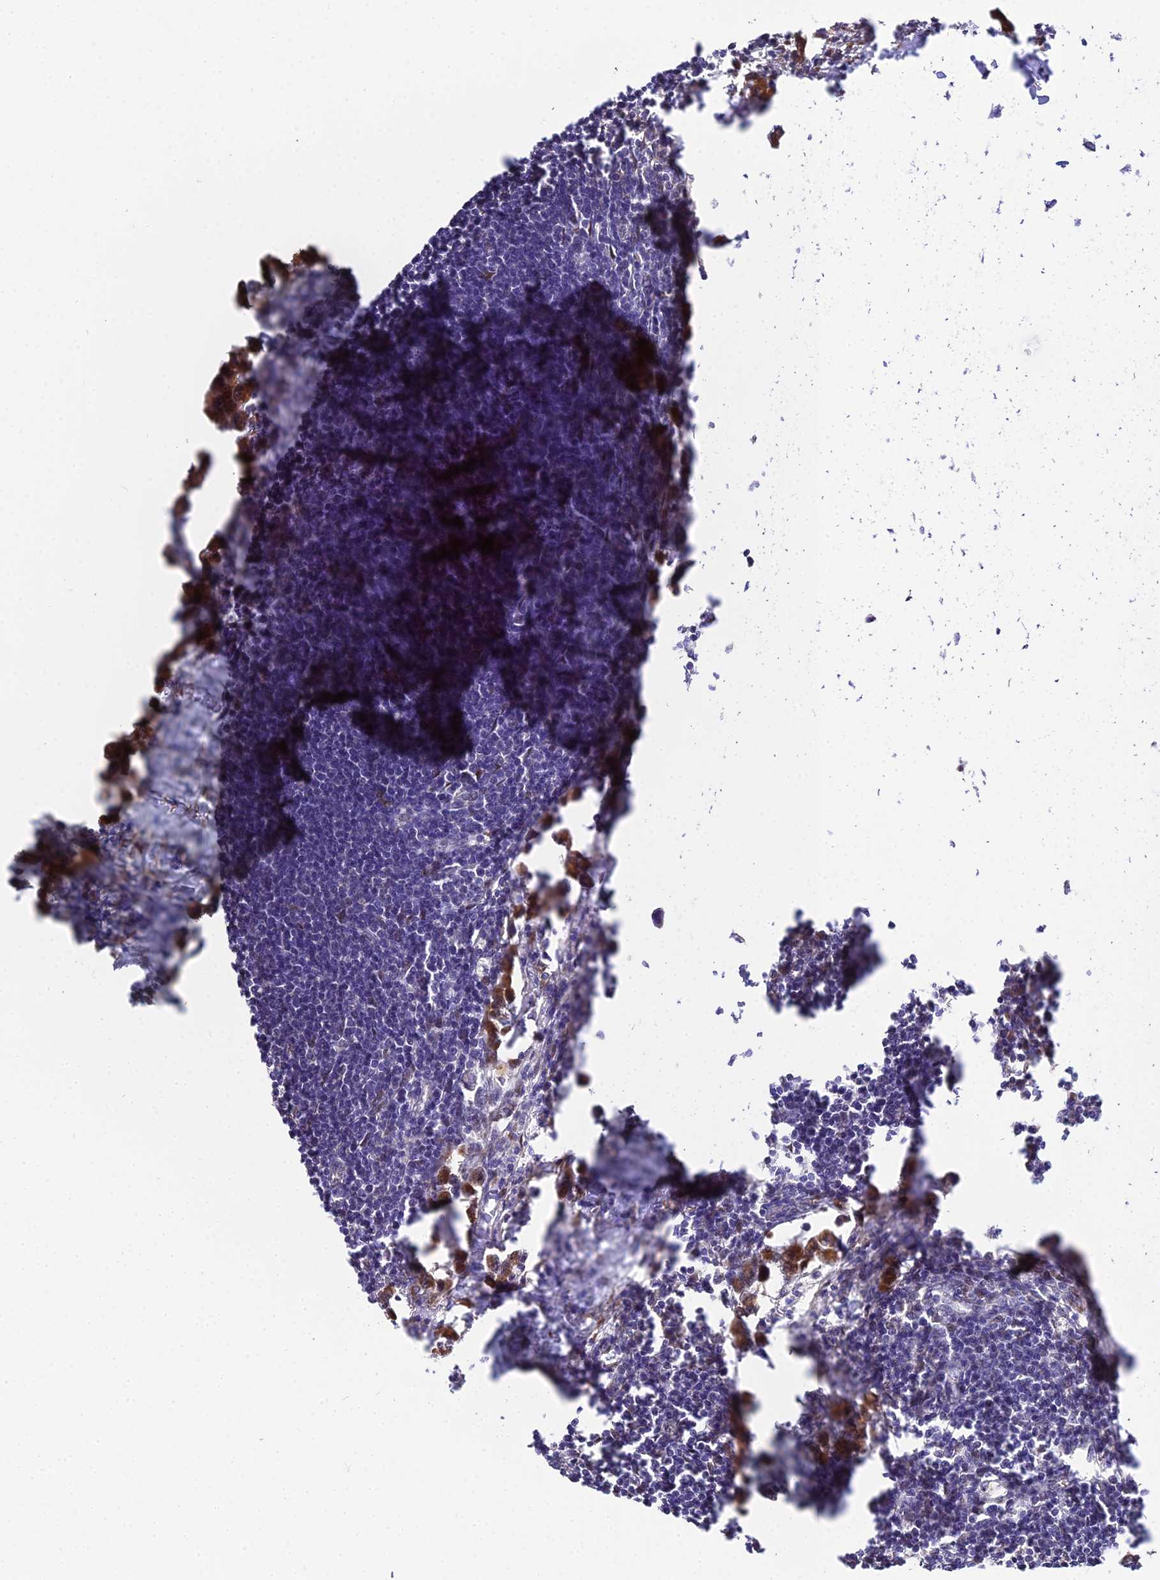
{"staining": {"intensity": "moderate", "quantity": "<25%", "location": "nuclear"}, "tissue": "lymph node", "cell_type": "Germinal center cells", "image_type": "normal", "snomed": [{"axis": "morphology", "description": "Normal tissue, NOS"}, {"axis": "morphology", "description": "Malignant melanoma, Metastatic site"}, {"axis": "topography", "description": "Lymph node"}], "caption": "Germinal center cells show low levels of moderate nuclear positivity in approximately <25% of cells in benign human lymph node. (Stains: DAB in brown, nuclei in blue, Microscopy: brightfield microscopy at high magnification).", "gene": "BCL9", "patient": {"sex": "male", "age": 41}}